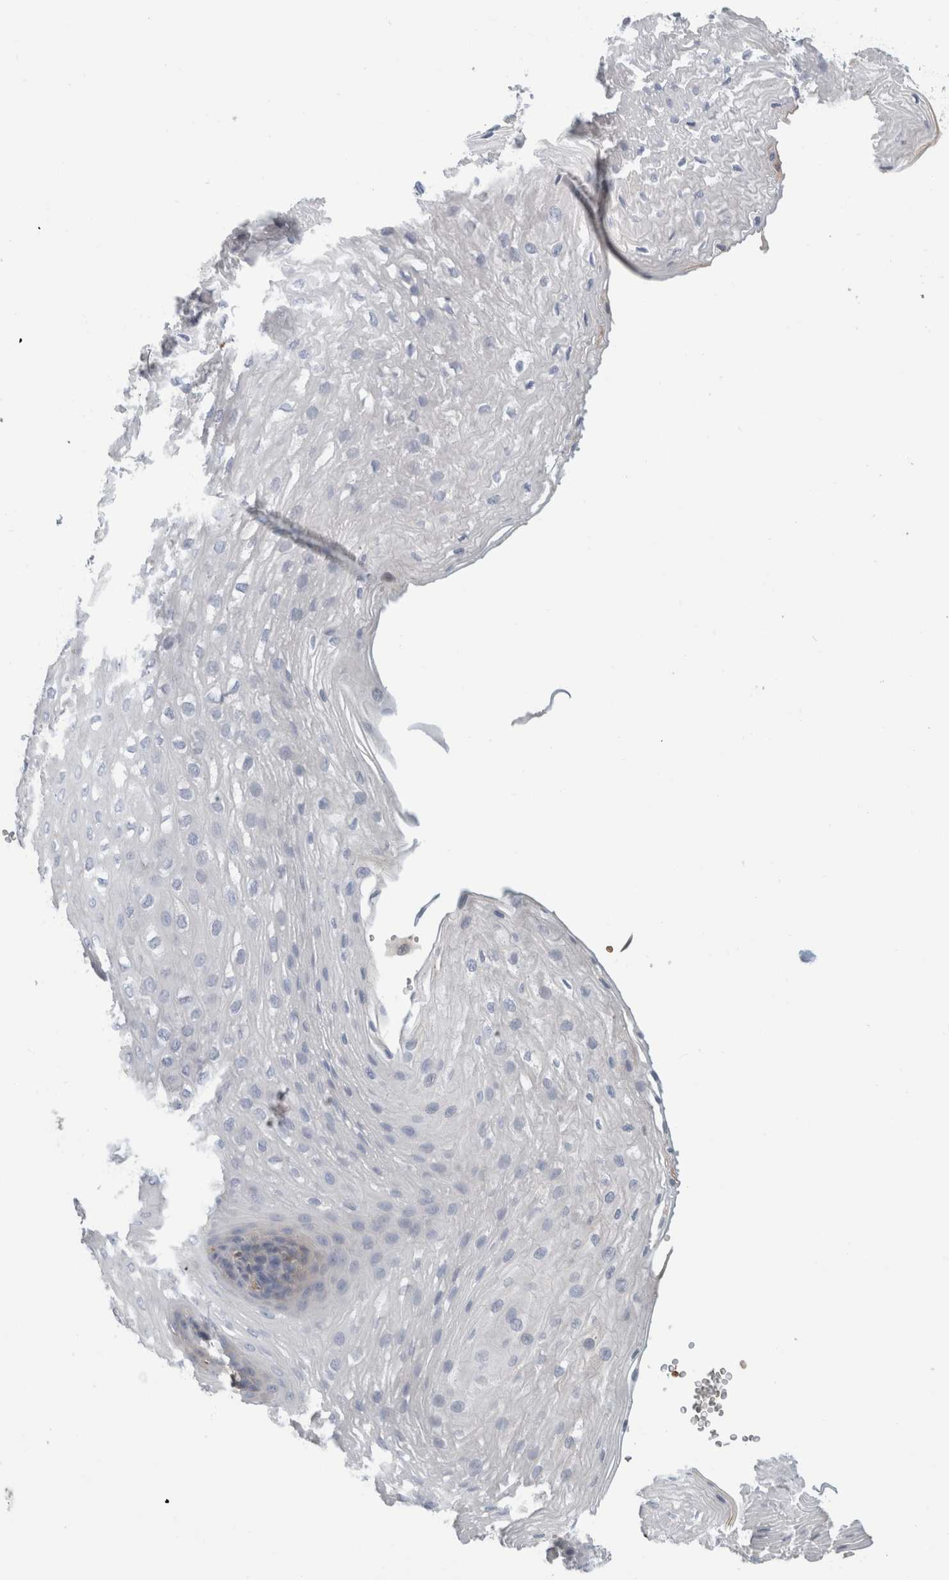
{"staining": {"intensity": "negative", "quantity": "none", "location": "none"}, "tissue": "esophagus", "cell_type": "Squamous epithelial cells", "image_type": "normal", "snomed": [{"axis": "morphology", "description": "Normal tissue, NOS"}, {"axis": "topography", "description": "Esophagus"}], "caption": "A histopathology image of esophagus stained for a protein demonstrates no brown staining in squamous epithelial cells. (Stains: DAB immunohistochemistry with hematoxylin counter stain, Microscopy: brightfield microscopy at high magnification).", "gene": "CA1", "patient": {"sex": "female", "age": 66}}